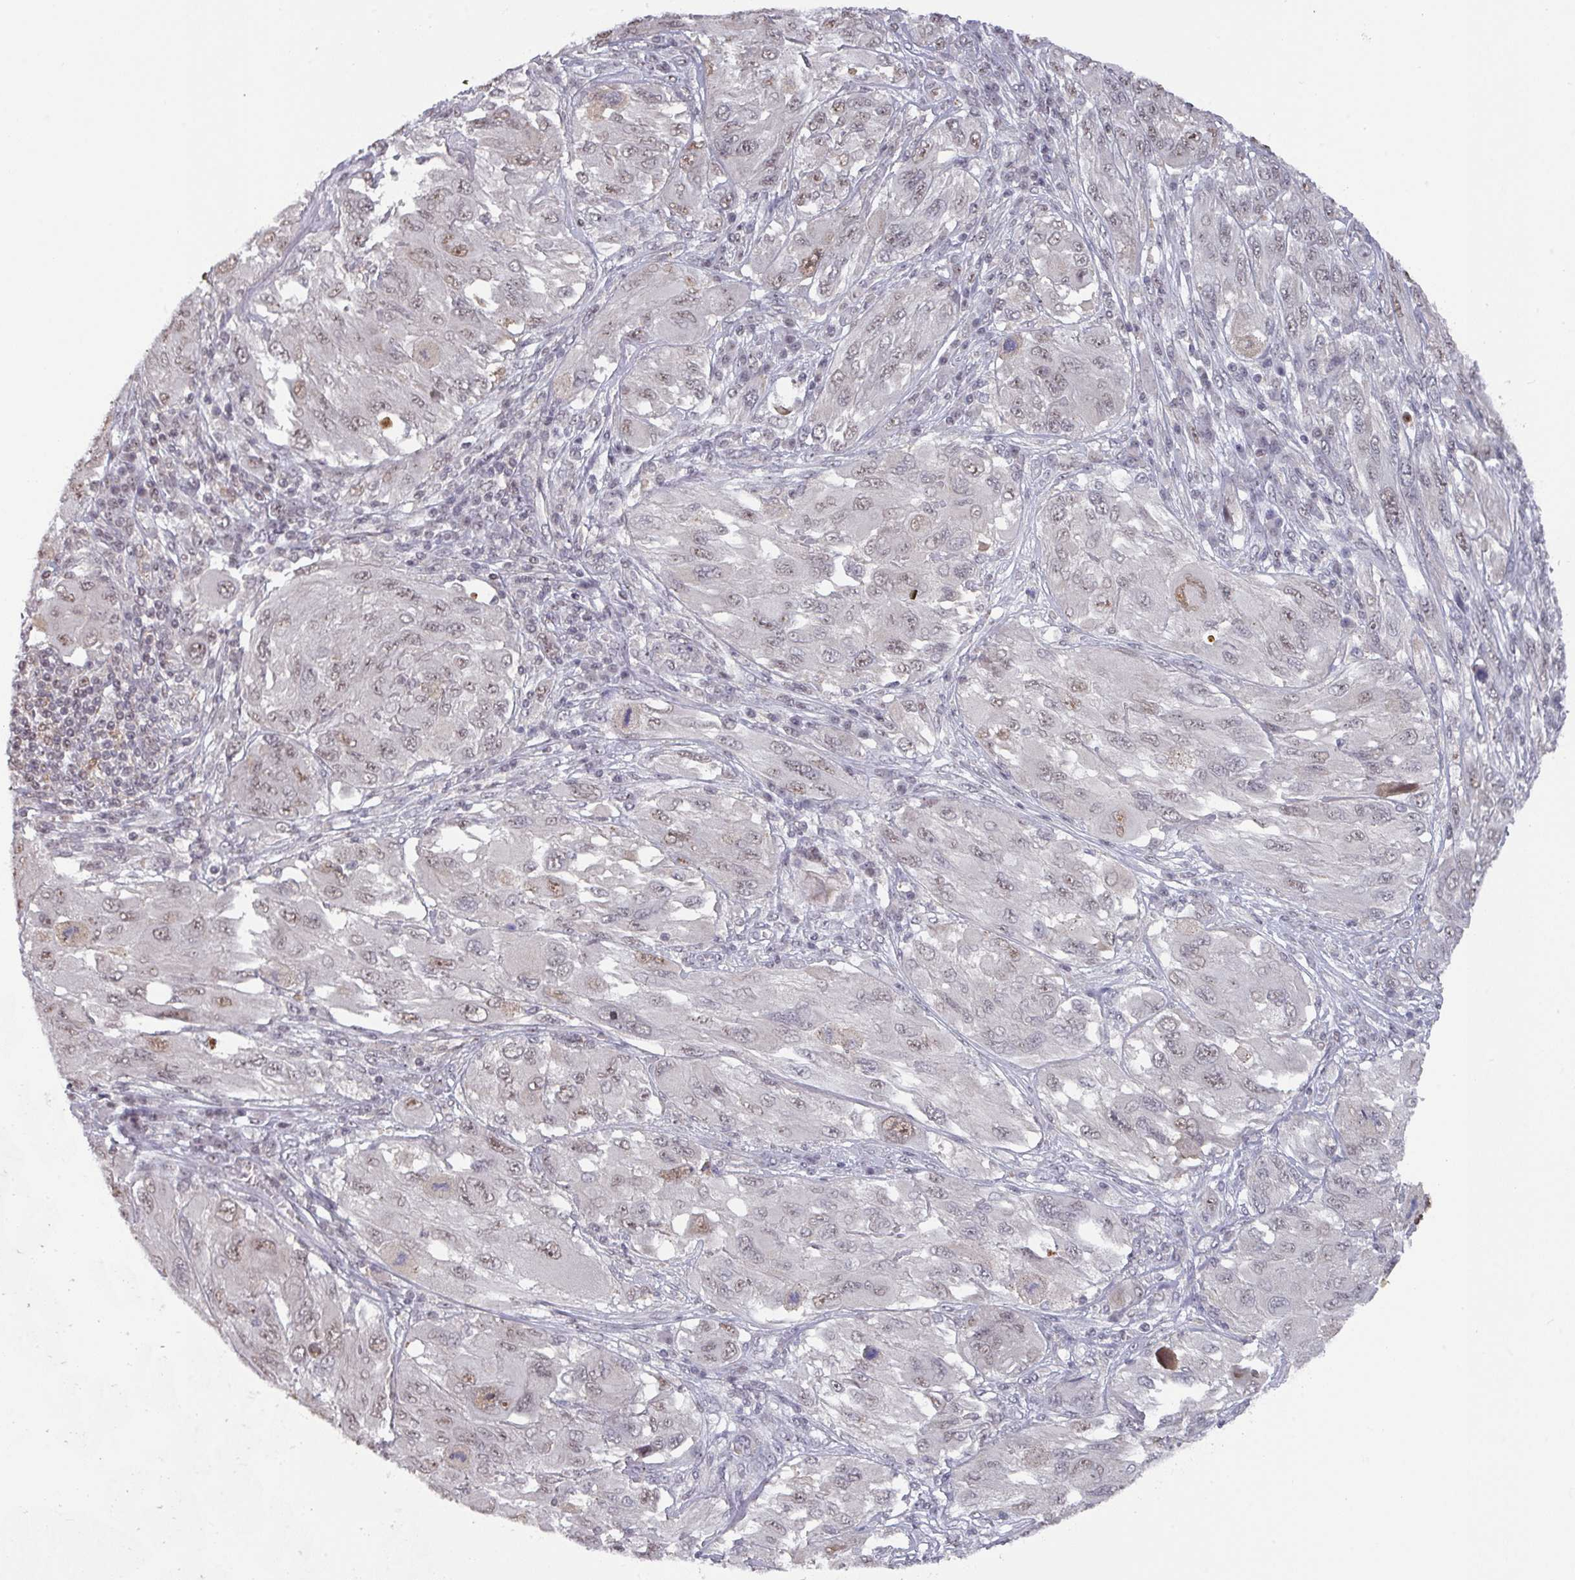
{"staining": {"intensity": "weak", "quantity": "<25%", "location": "nuclear"}, "tissue": "melanoma", "cell_type": "Tumor cells", "image_type": "cancer", "snomed": [{"axis": "morphology", "description": "Malignant melanoma, NOS"}, {"axis": "topography", "description": "Skin"}], "caption": "The immunohistochemistry (IHC) histopathology image has no significant staining in tumor cells of melanoma tissue.", "gene": "ZNF654", "patient": {"sex": "female", "age": 91}}